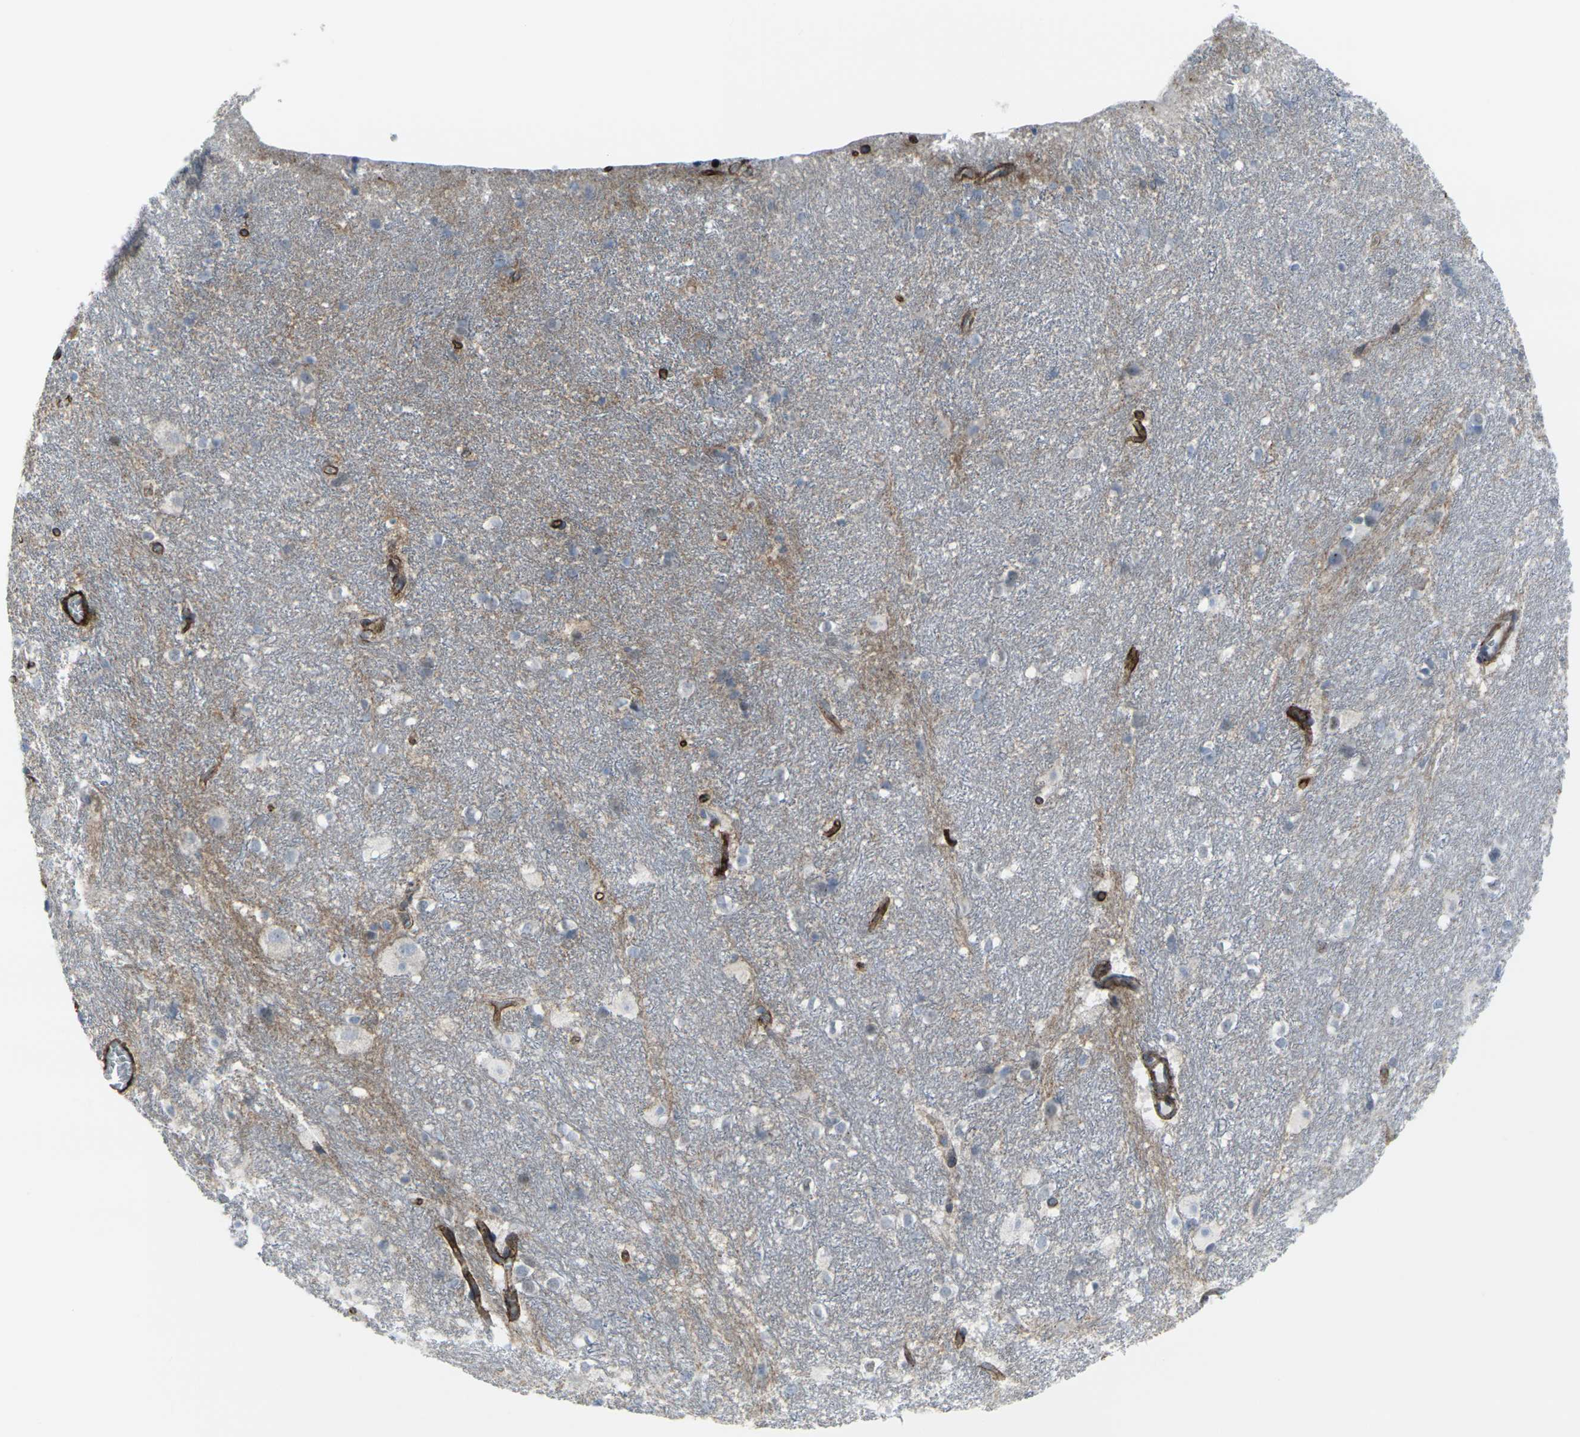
{"staining": {"intensity": "negative", "quantity": "none", "location": "none"}, "tissue": "hippocampus", "cell_type": "Glial cells", "image_type": "normal", "snomed": [{"axis": "morphology", "description": "Normal tissue, NOS"}, {"axis": "topography", "description": "Hippocampus"}], "caption": "Immunohistochemical staining of unremarkable hippocampus demonstrates no significant expression in glial cells.", "gene": "CDH11", "patient": {"sex": "female", "age": 19}}